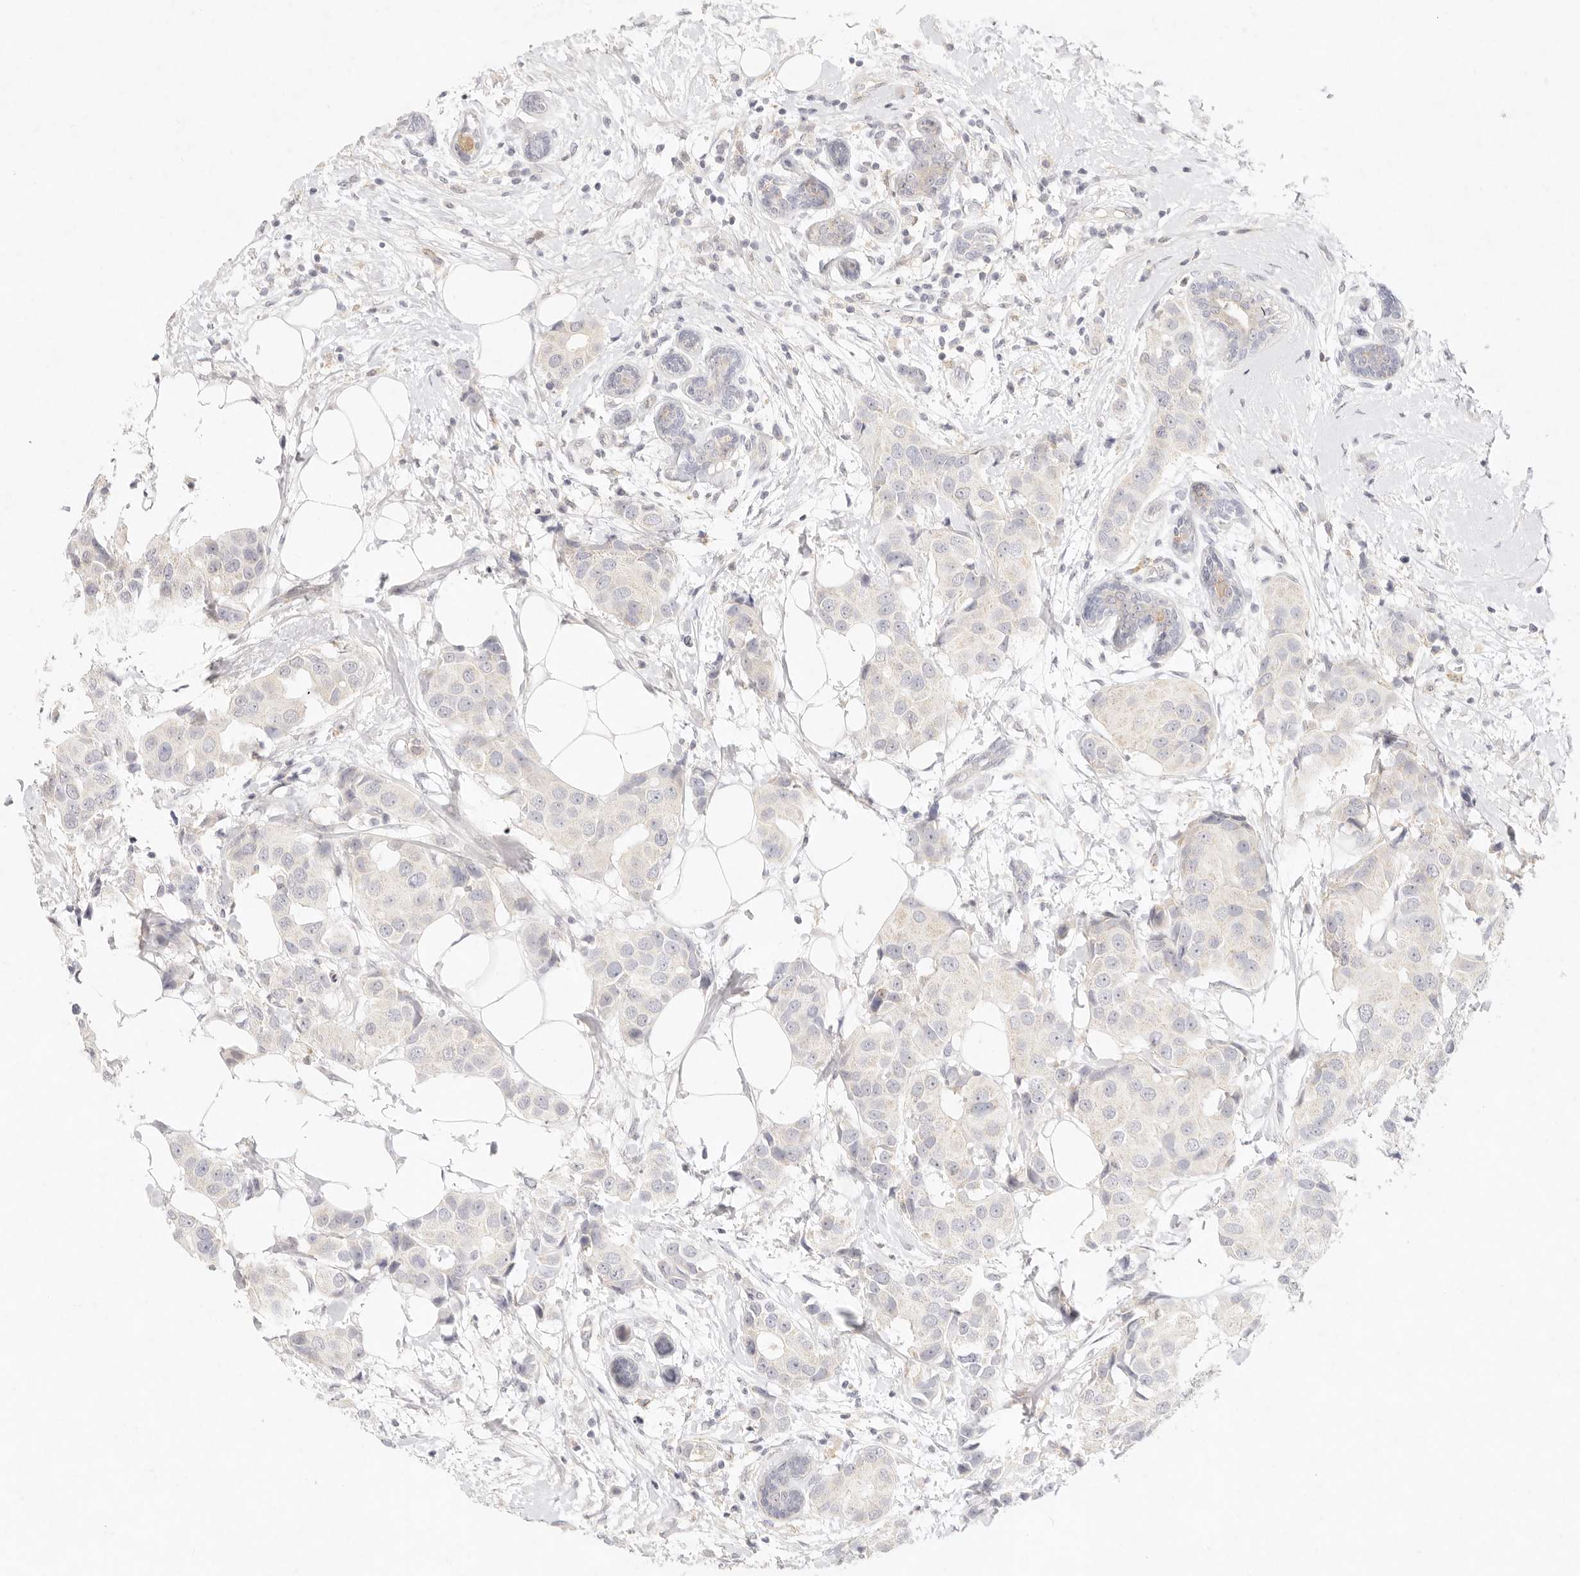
{"staining": {"intensity": "negative", "quantity": "none", "location": "none"}, "tissue": "breast cancer", "cell_type": "Tumor cells", "image_type": "cancer", "snomed": [{"axis": "morphology", "description": "Normal tissue, NOS"}, {"axis": "morphology", "description": "Duct carcinoma"}, {"axis": "topography", "description": "Breast"}], "caption": "Immunohistochemistry histopathology image of breast cancer (intraductal carcinoma) stained for a protein (brown), which exhibits no positivity in tumor cells.", "gene": "GPR84", "patient": {"sex": "female", "age": 39}}